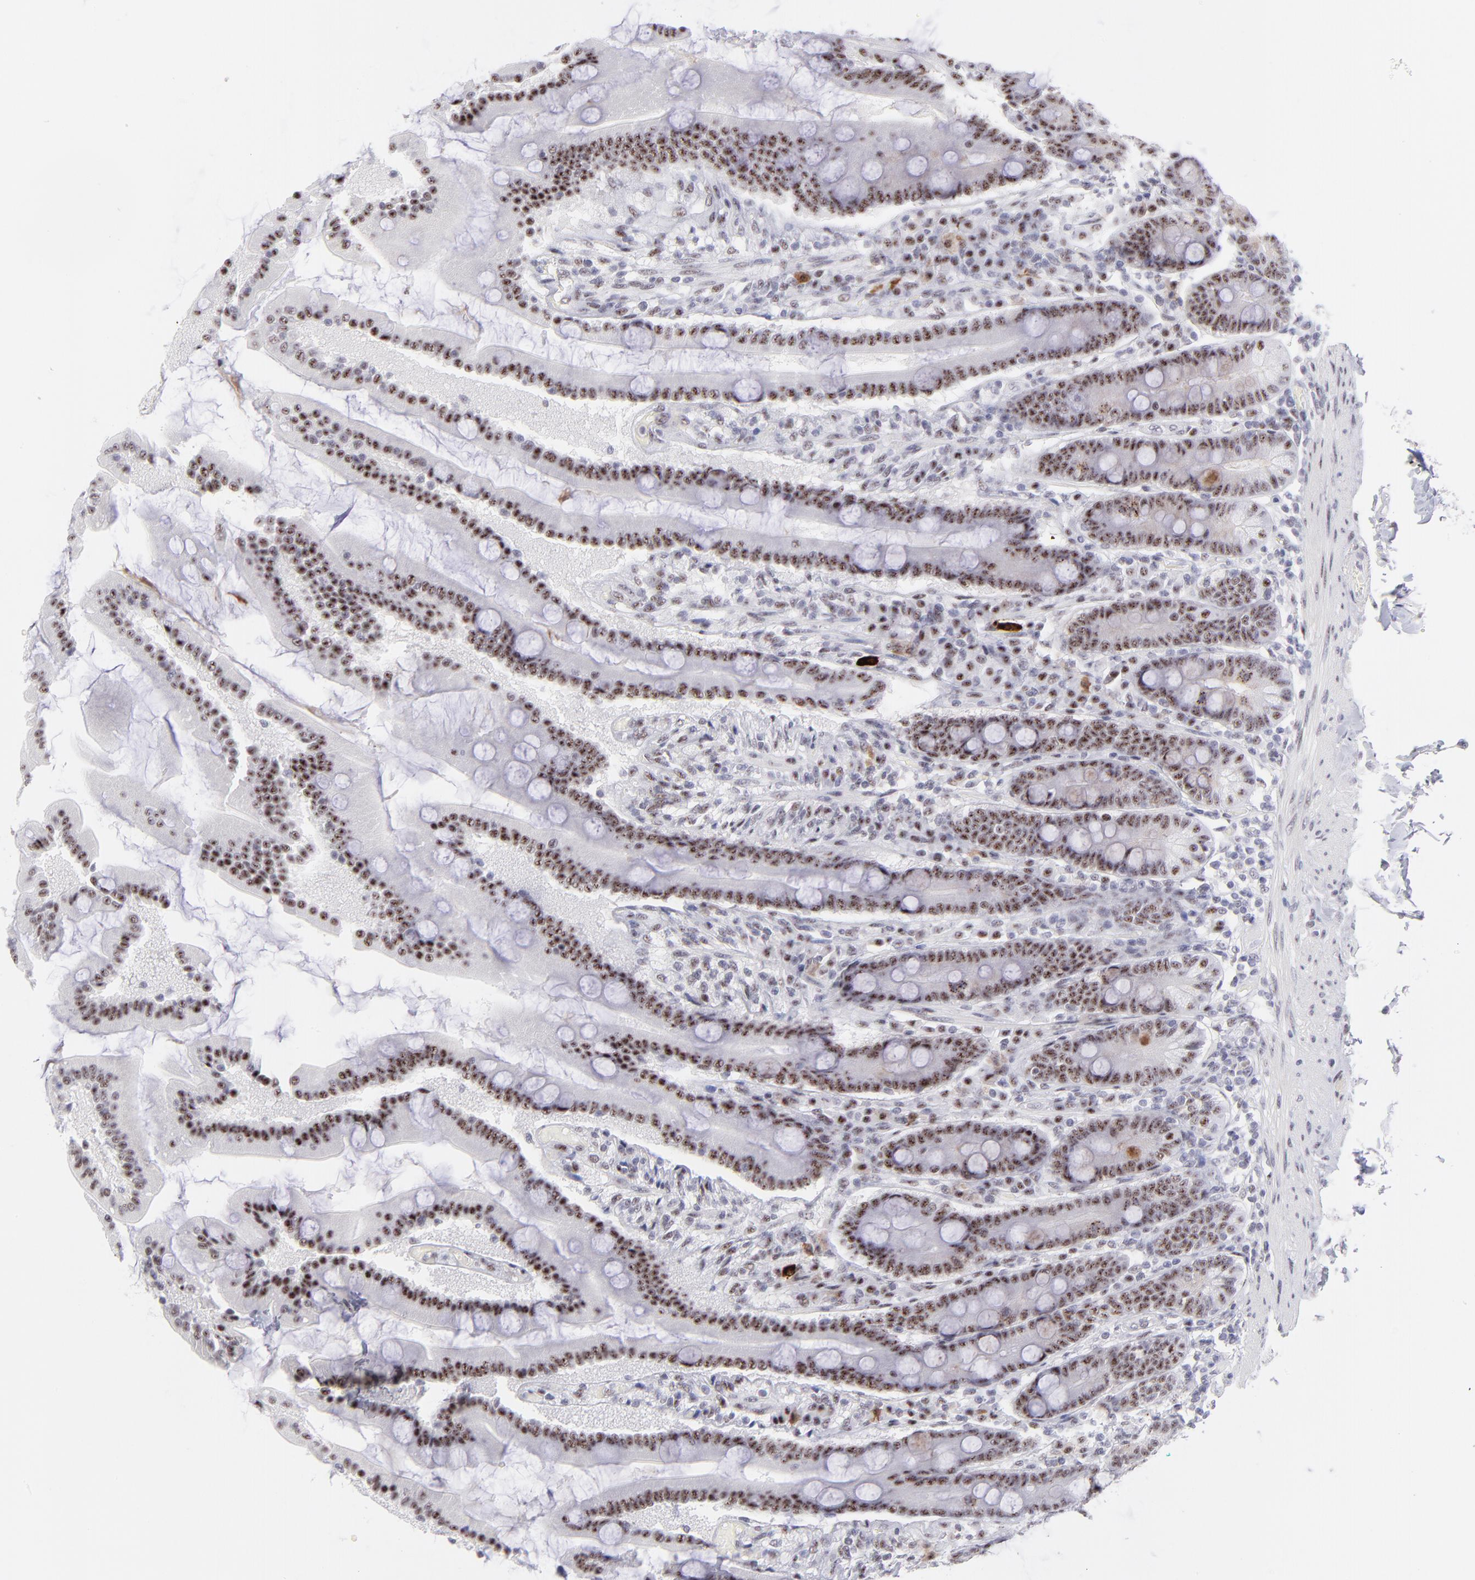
{"staining": {"intensity": "moderate", "quantity": ">75%", "location": "nuclear"}, "tissue": "duodenum", "cell_type": "Glandular cells", "image_type": "normal", "snomed": [{"axis": "morphology", "description": "Normal tissue, NOS"}, {"axis": "topography", "description": "Duodenum"}], "caption": "Duodenum was stained to show a protein in brown. There is medium levels of moderate nuclear positivity in approximately >75% of glandular cells. (DAB IHC with brightfield microscopy, high magnification).", "gene": "CDC25C", "patient": {"sex": "female", "age": 64}}